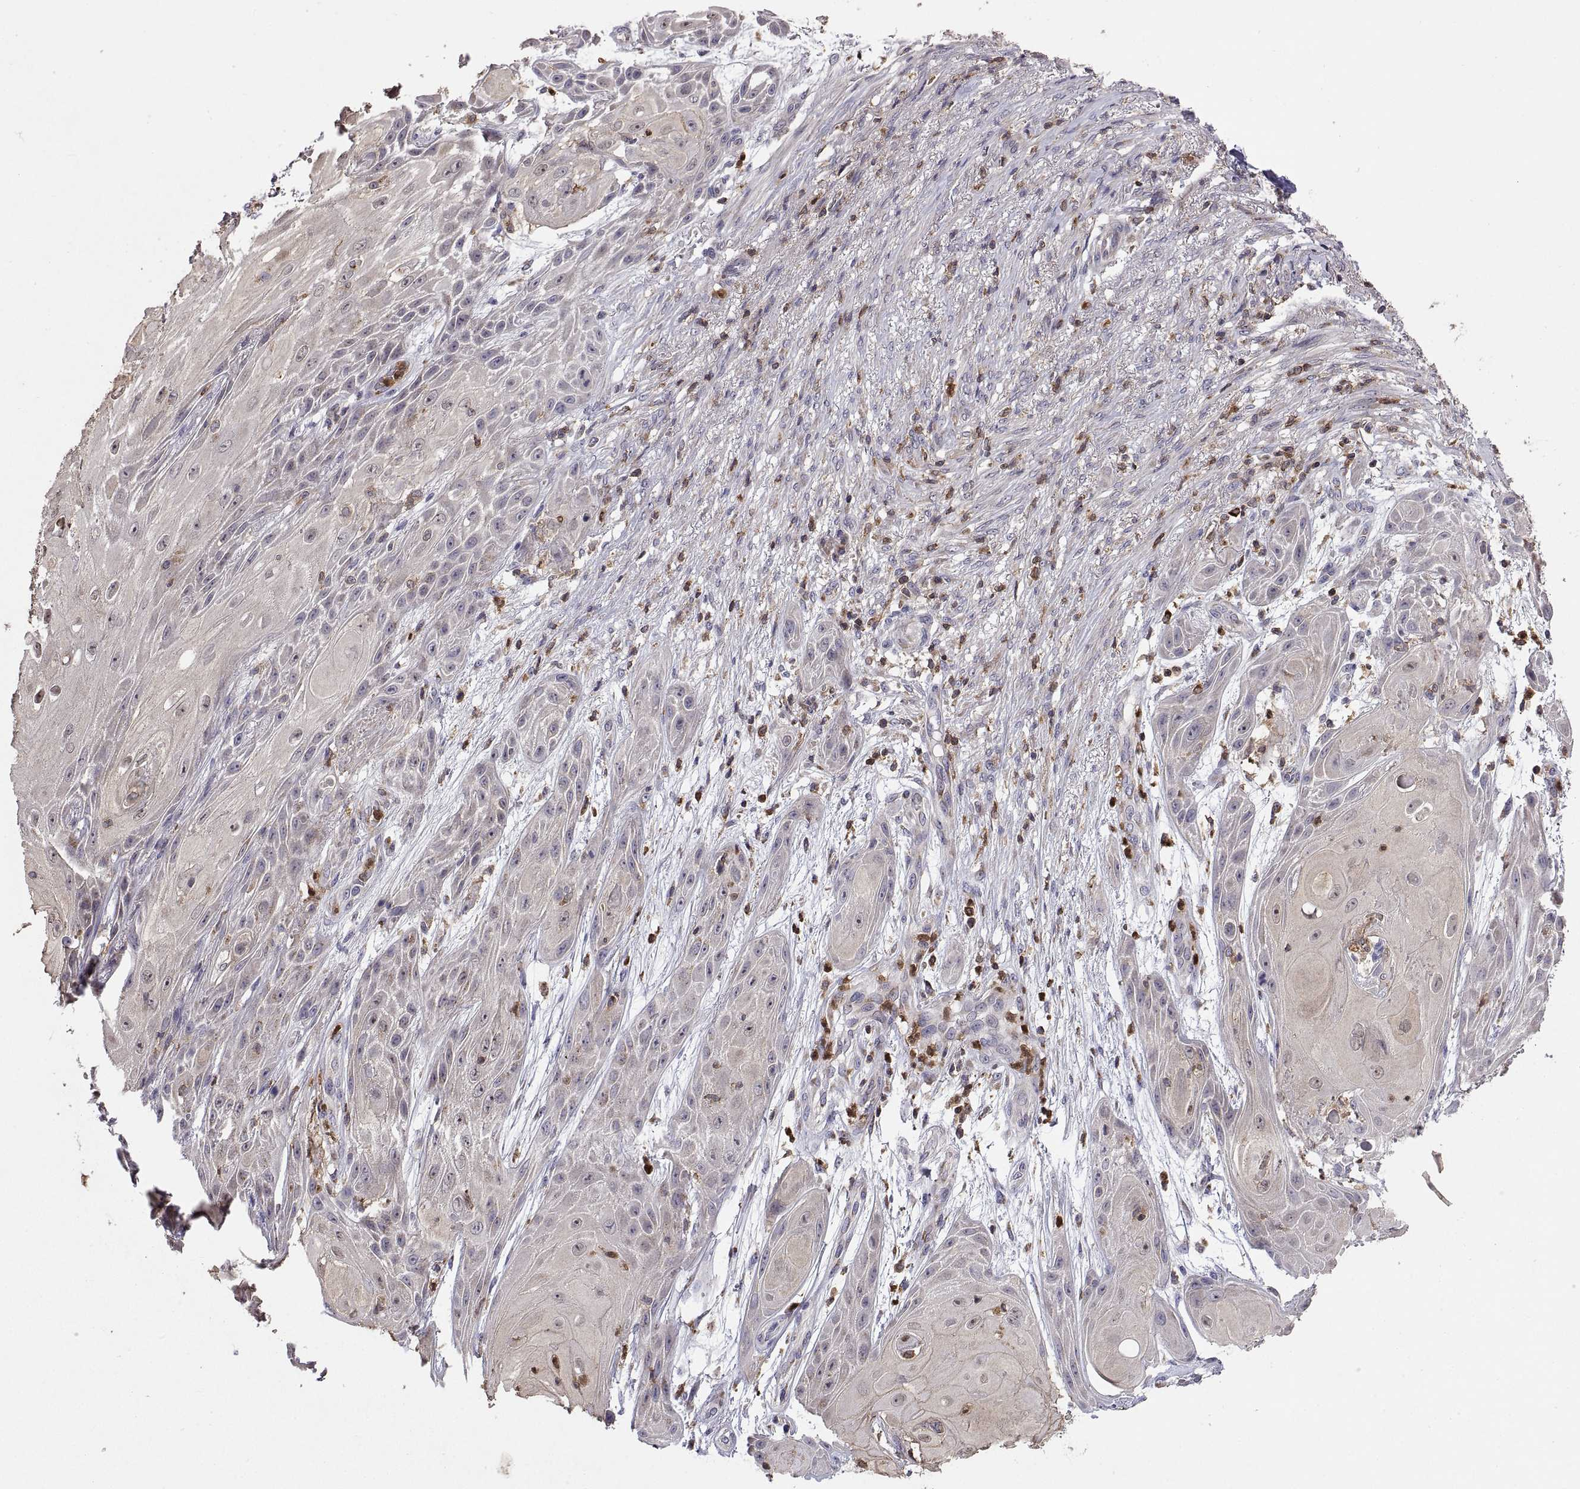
{"staining": {"intensity": "negative", "quantity": "none", "location": "none"}, "tissue": "skin cancer", "cell_type": "Tumor cells", "image_type": "cancer", "snomed": [{"axis": "morphology", "description": "Squamous cell carcinoma, NOS"}, {"axis": "topography", "description": "Skin"}], "caption": "DAB immunohistochemical staining of squamous cell carcinoma (skin) demonstrates no significant staining in tumor cells. (DAB immunohistochemistry (IHC) with hematoxylin counter stain).", "gene": "ACAP1", "patient": {"sex": "male", "age": 62}}